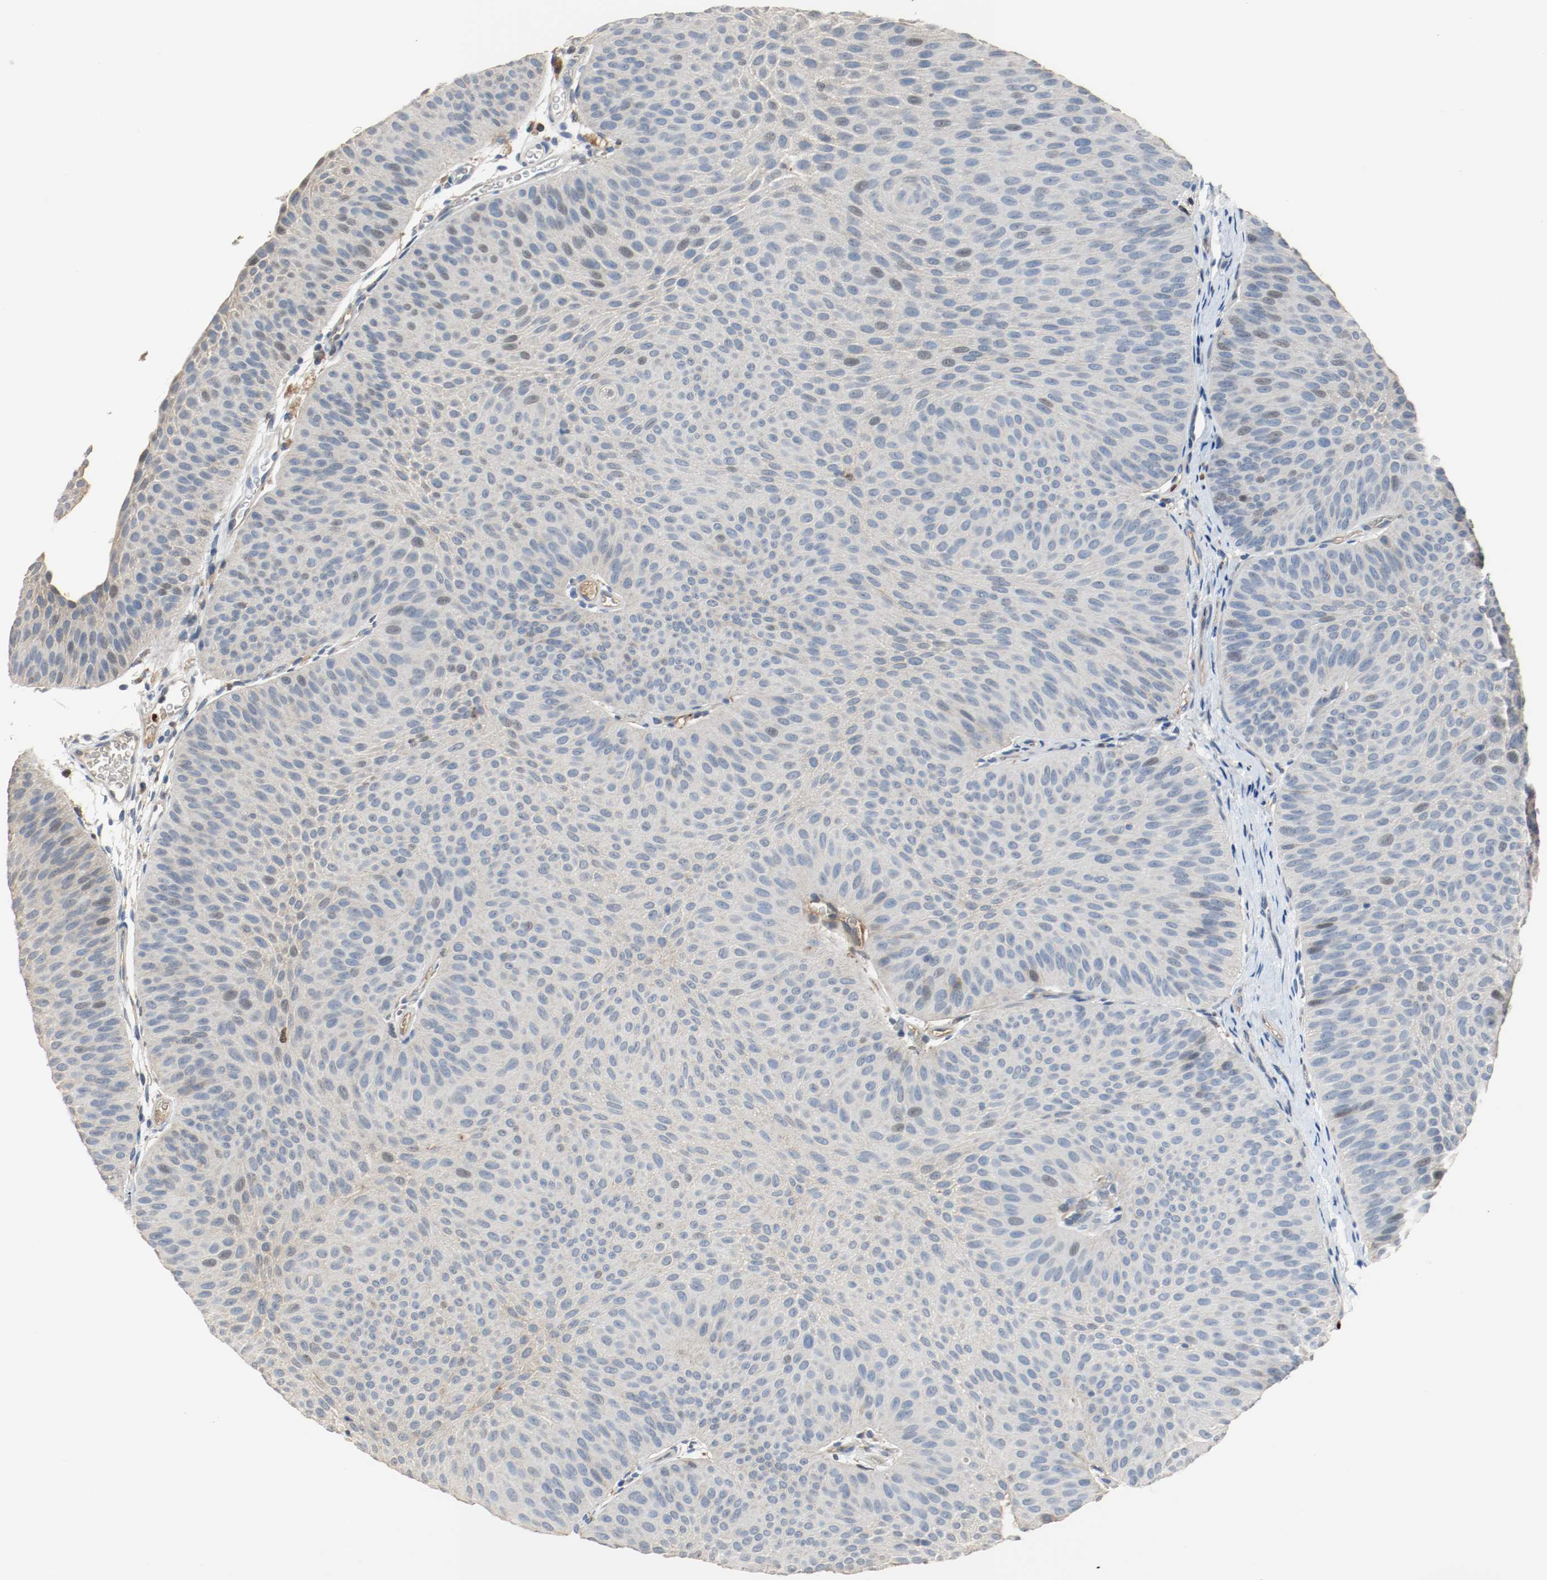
{"staining": {"intensity": "negative", "quantity": "none", "location": "none"}, "tissue": "urothelial cancer", "cell_type": "Tumor cells", "image_type": "cancer", "snomed": [{"axis": "morphology", "description": "Urothelial carcinoma, Low grade"}, {"axis": "topography", "description": "Urinary bladder"}], "caption": "DAB (3,3'-diaminobenzidine) immunohistochemical staining of urothelial cancer reveals no significant expression in tumor cells. (Brightfield microscopy of DAB immunohistochemistry at high magnification).", "gene": "BLK", "patient": {"sex": "female", "age": 60}}